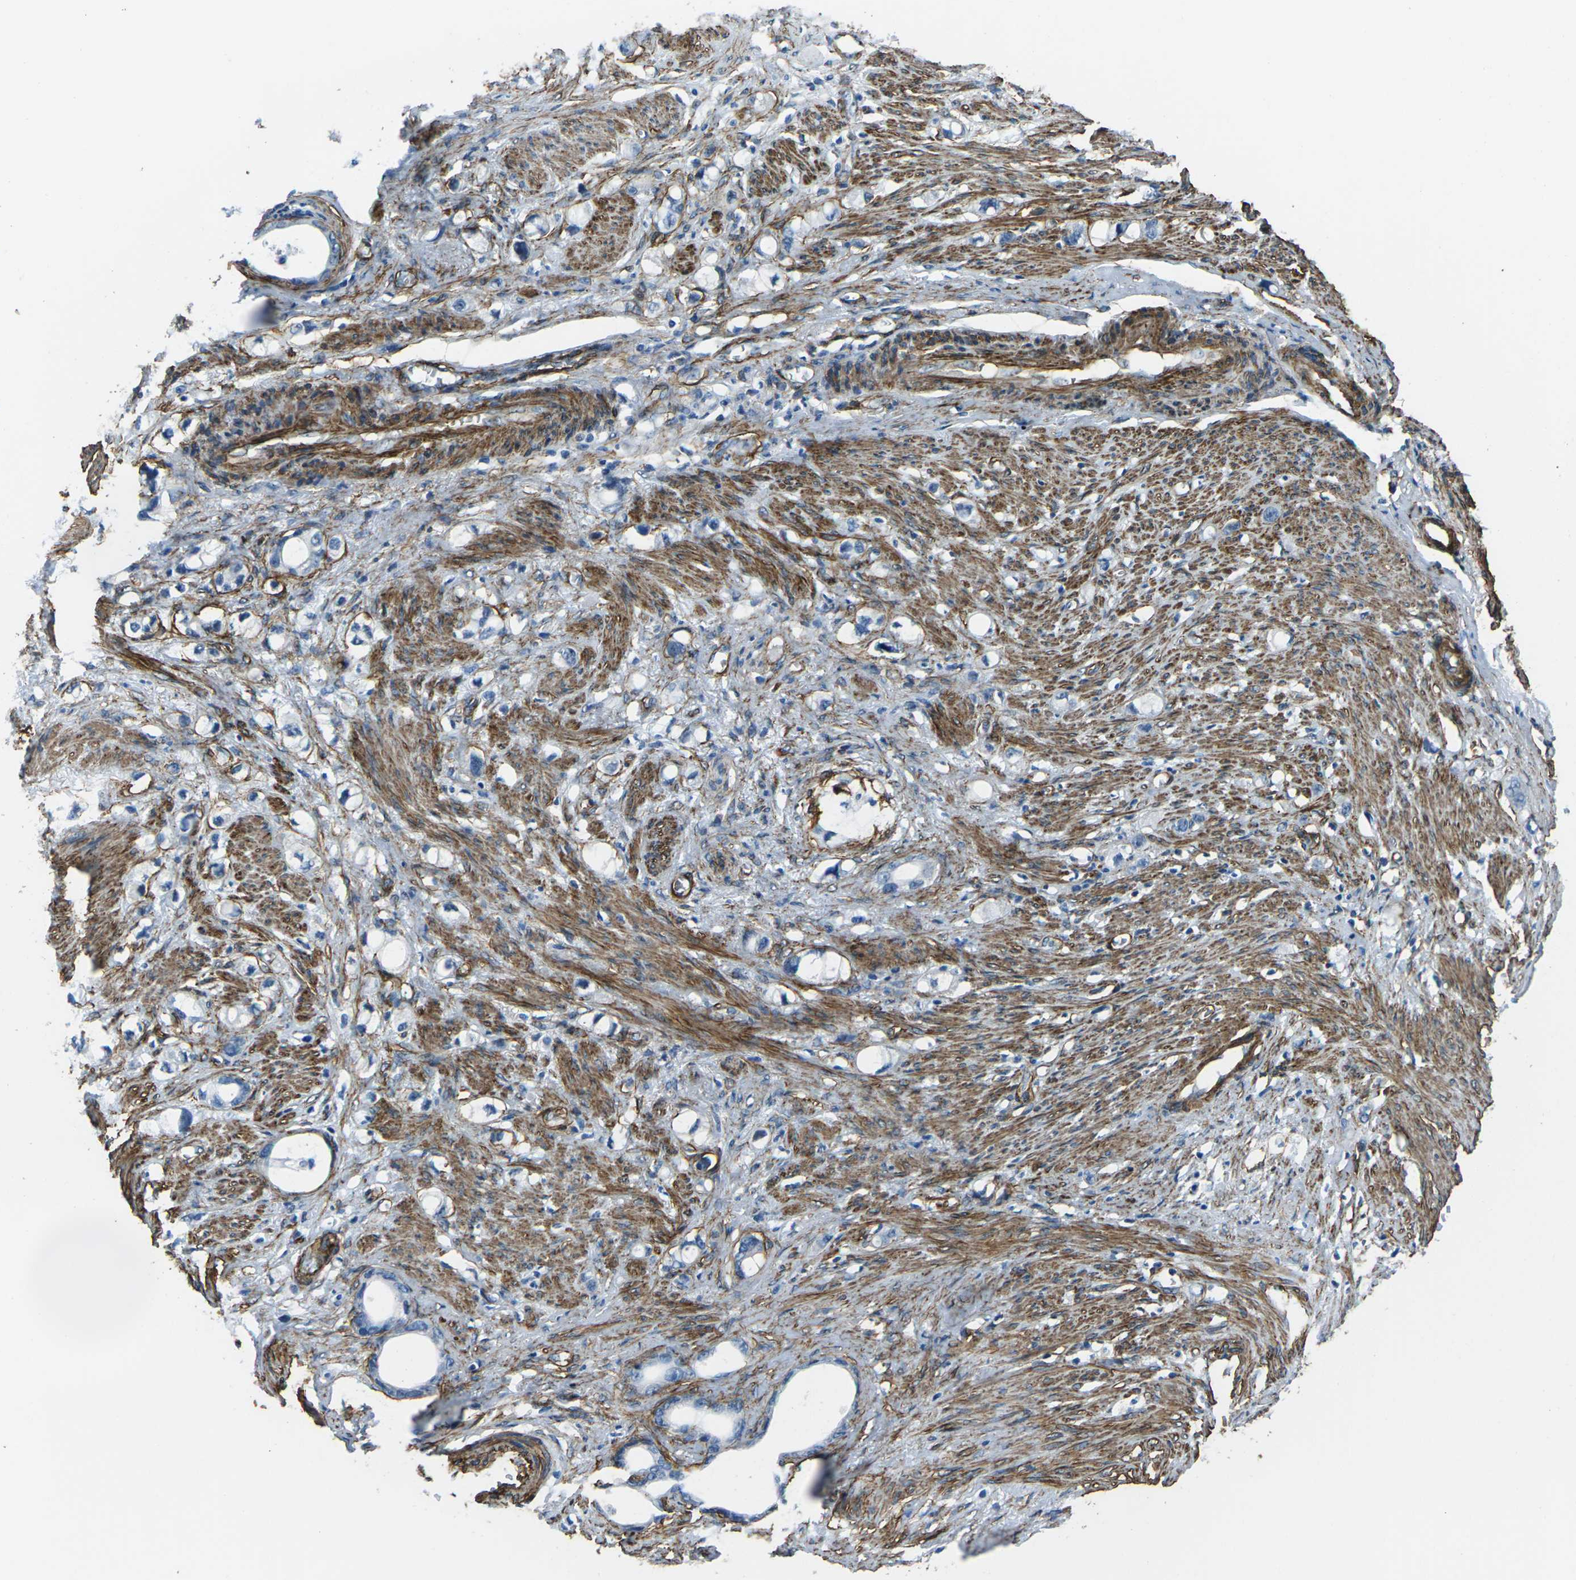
{"staining": {"intensity": "negative", "quantity": "none", "location": "none"}, "tissue": "stomach cancer", "cell_type": "Tumor cells", "image_type": "cancer", "snomed": [{"axis": "morphology", "description": "Adenocarcinoma, NOS"}, {"axis": "topography", "description": "Stomach"}], "caption": "Protein analysis of stomach cancer (adenocarcinoma) shows no significant expression in tumor cells.", "gene": "GRAMD1C", "patient": {"sex": "female", "age": 75}}